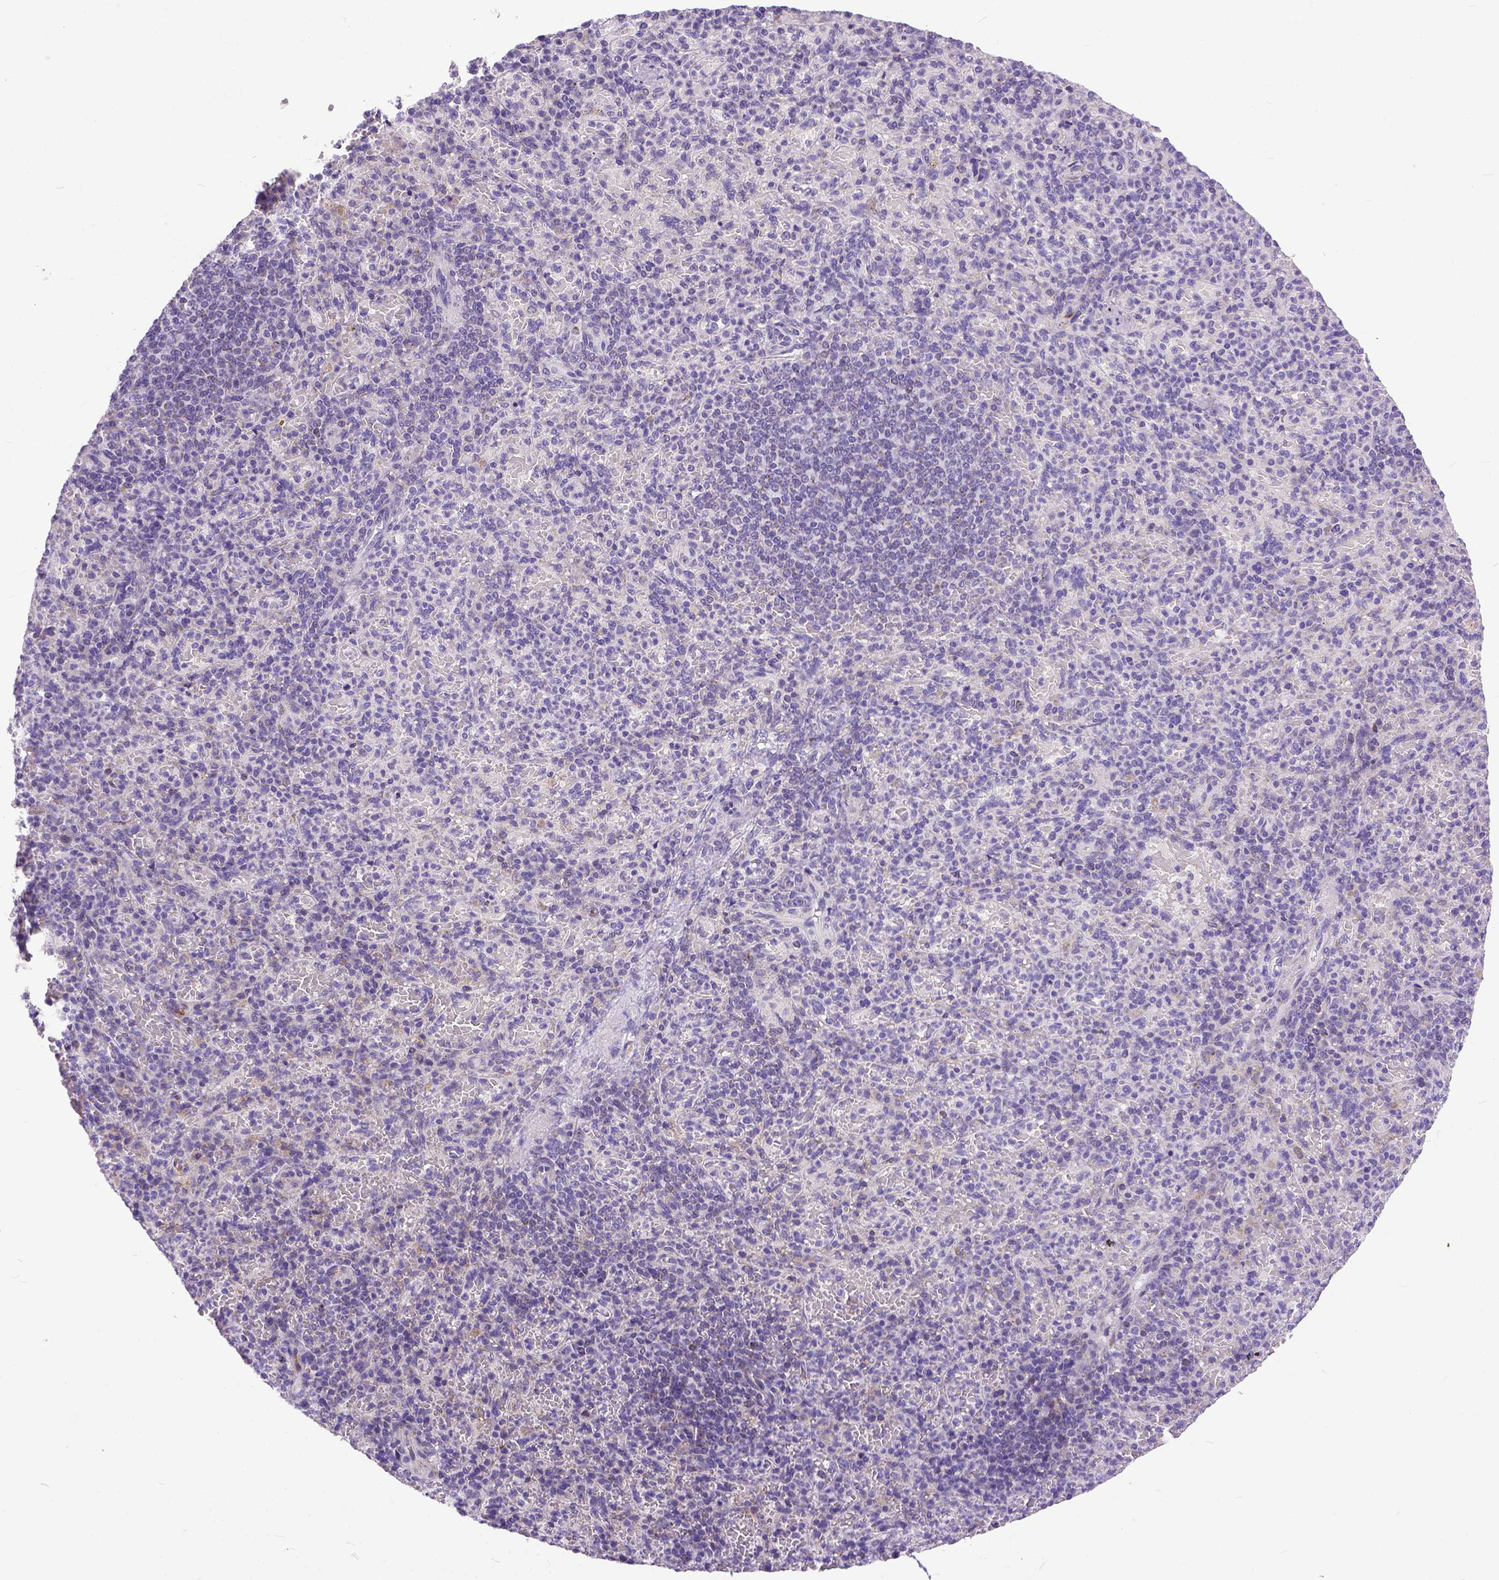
{"staining": {"intensity": "negative", "quantity": "none", "location": "none"}, "tissue": "spleen", "cell_type": "Cells in red pulp", "image_type": "normal", "snomed": [{"axis": "morphology", "description": "Normal tissue, NOS"}, {"axis": "topography", "description": "Spleen"}], "caption": "This is an immunohistochemistry (IHC) photomicrograph of benign human spleen. There is no positivity in cells in red pulp.", "gene": "PLK5", "patient": {"sex": "female", "age": 74}}